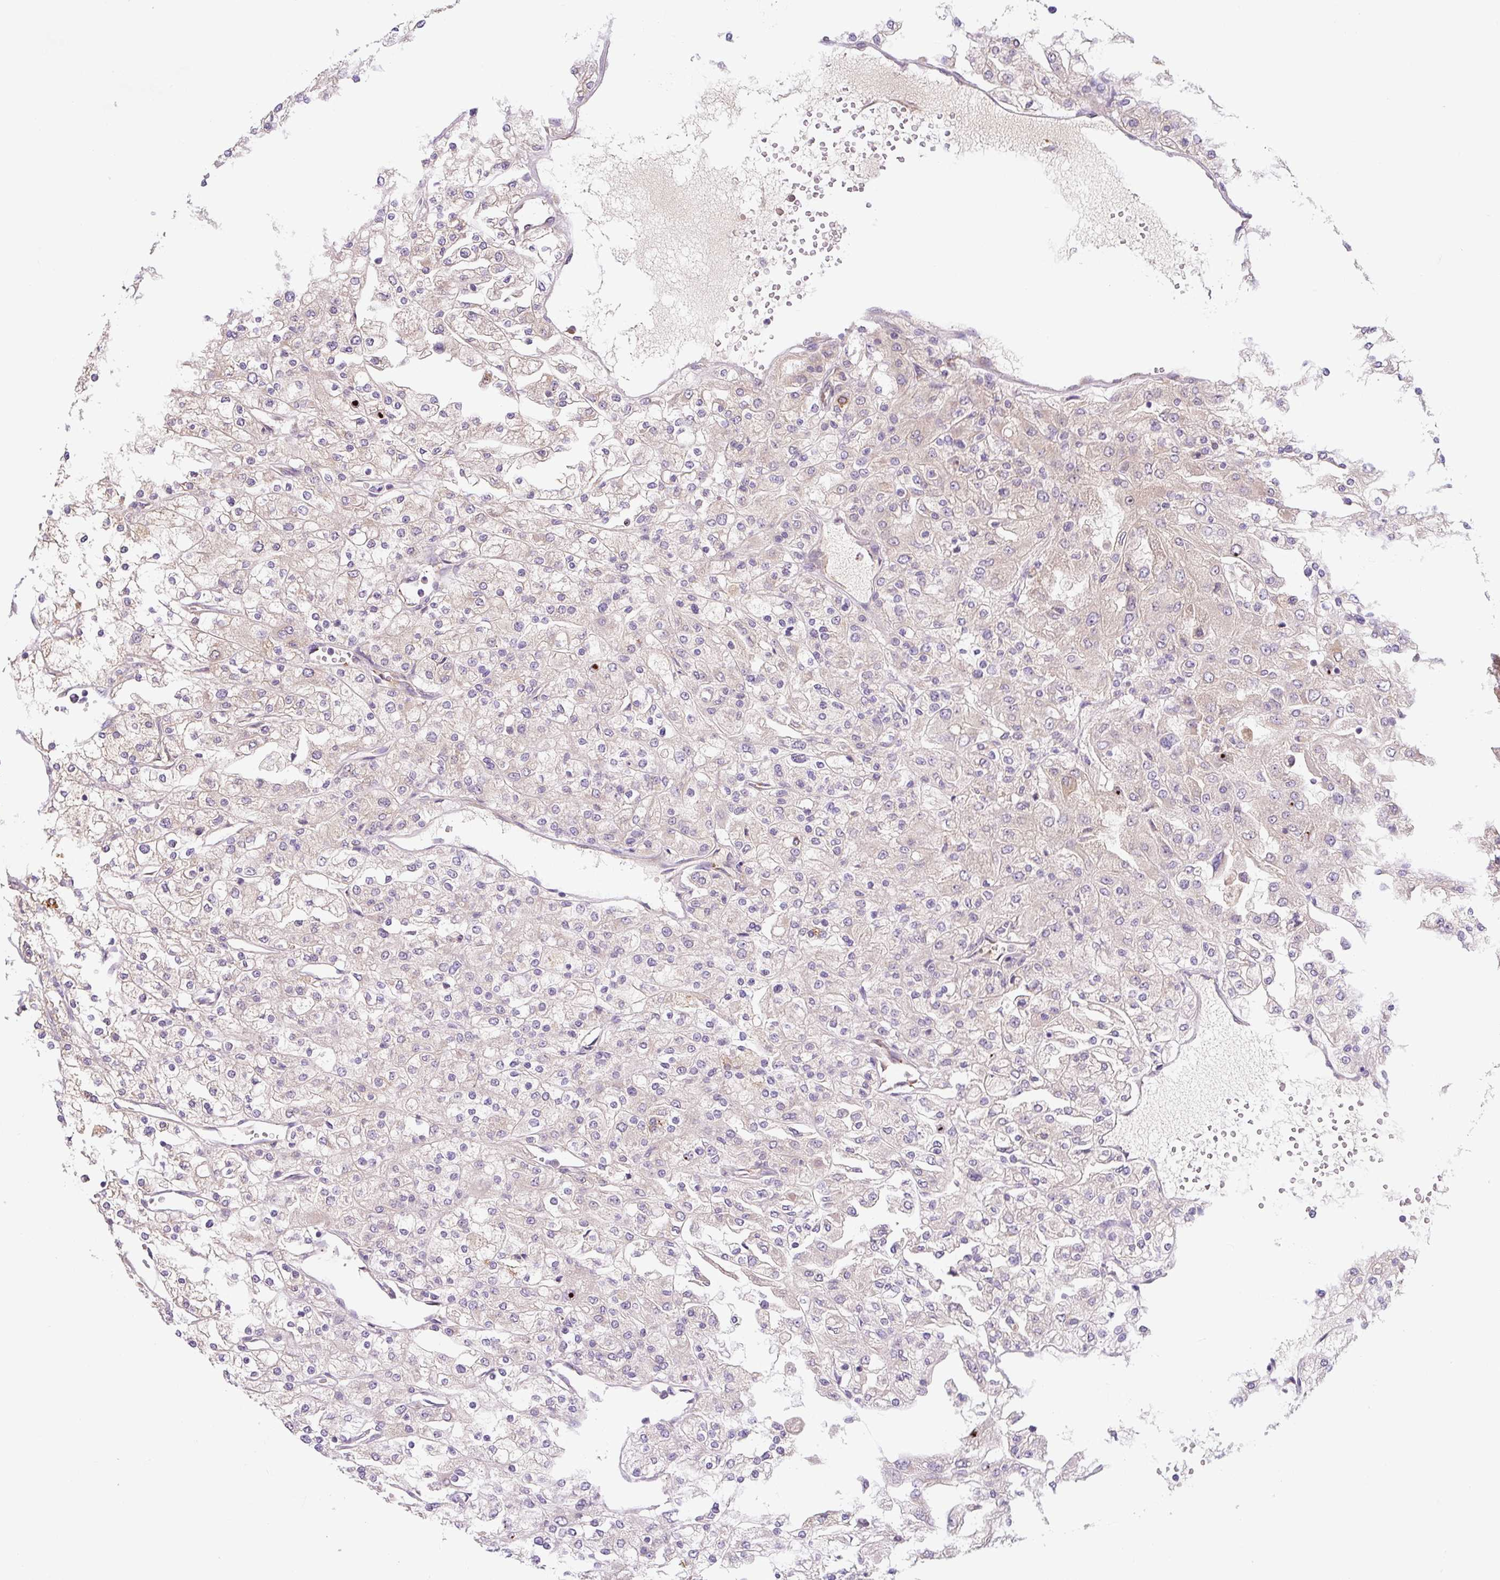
{"staining": {"intensity": "negative", "quantity": "none", "location": "none"}, "tissue": "renal cancer", "cell_type": "Tumor cells", "image_type": "cancer", "snomed": [{"axis": "morphology", "description": "Adenocarcinoma, NOS"}, {"axis": "topography", "description": "Kidney"}], "caption": "Immunohistochemistry (IHC) photomicrograph of neoplastic tissue: human adenocarcinoma (renal) stained with DAB (3,3'-diaminobenzidine) displays no significant protein expression in tumor cells. (Brightfield microscopy of DAB immunohistochemistry at high magnification).", "gene": "FZD5", "patient": {"sex": "male", "age": 80}}